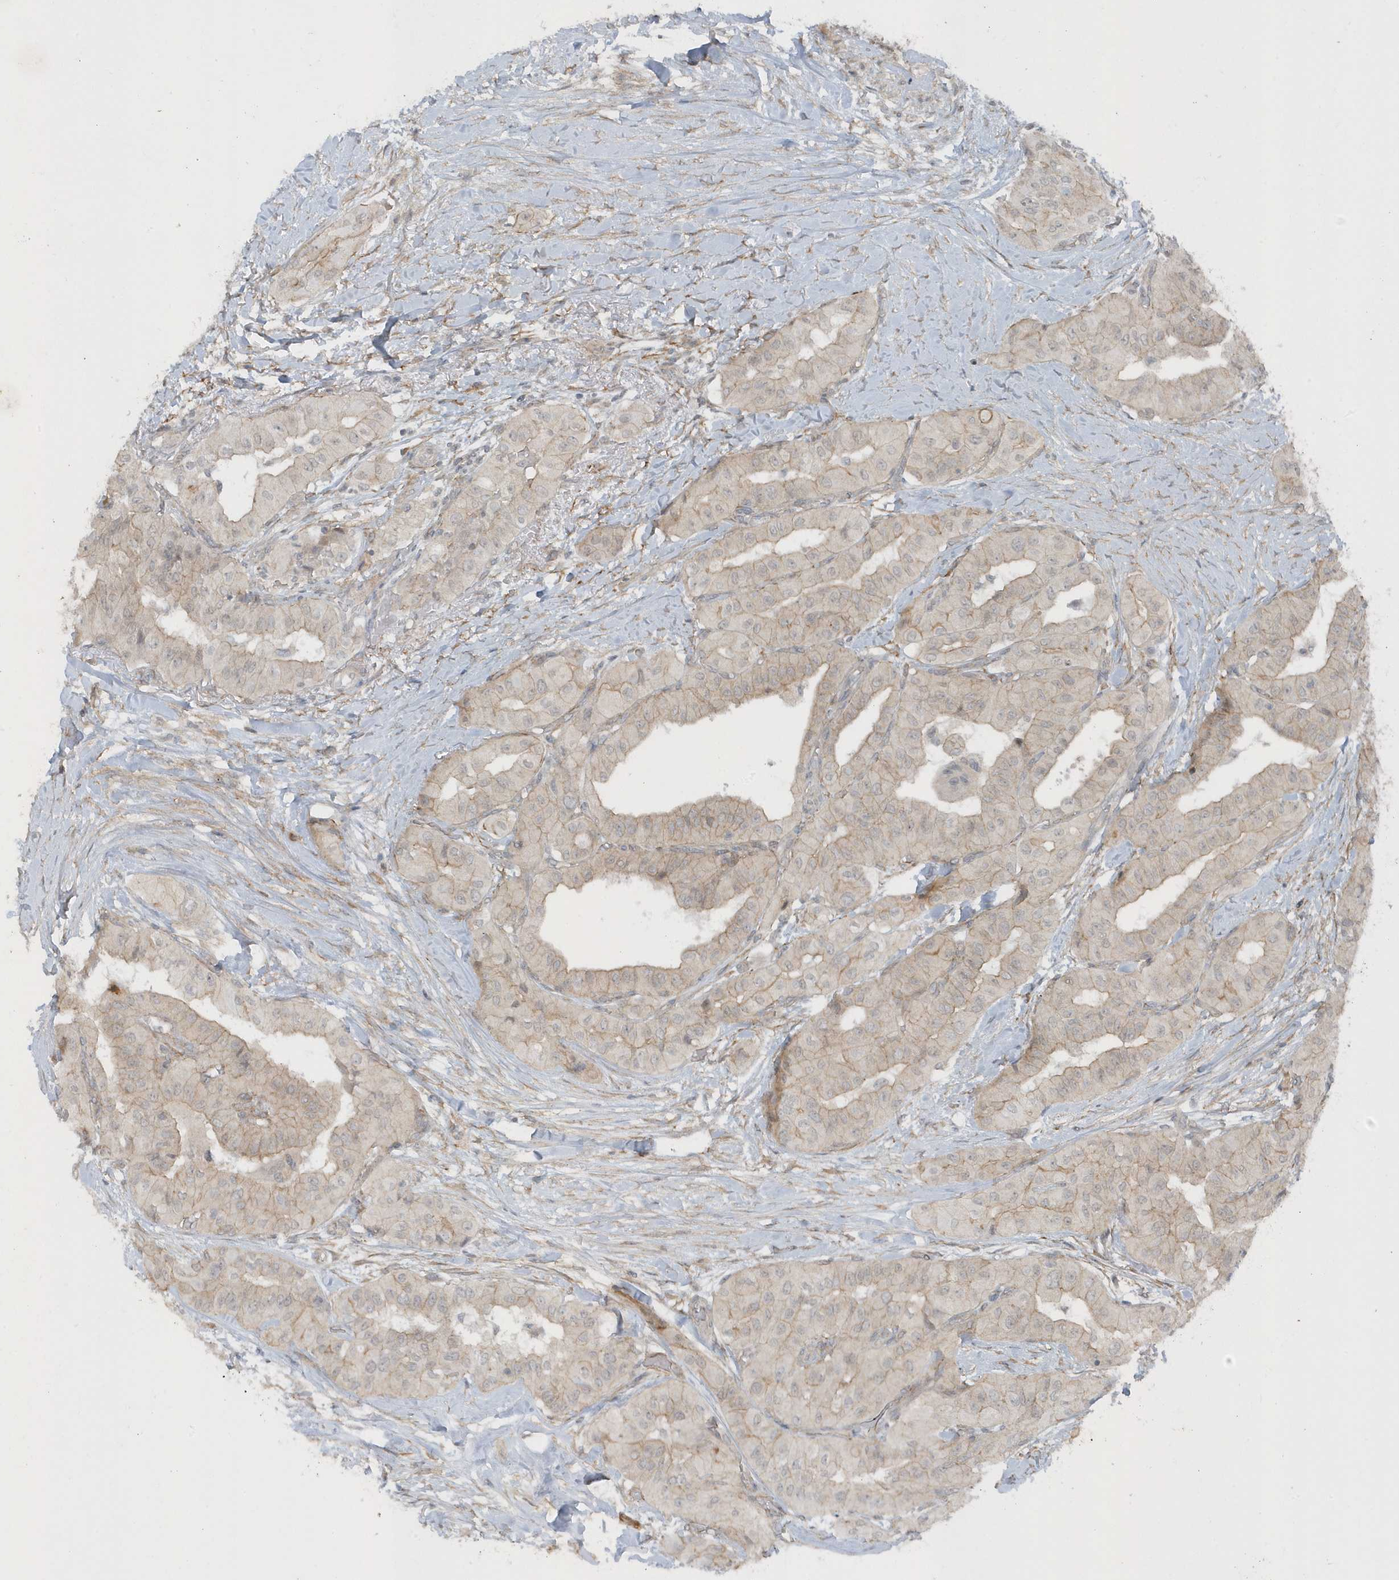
{"staining": {"intensity": "weak", "quantity": "<25%", "location": "cytoplasmic/membranous"}, "tissue": "thyroid cancer", "cell_type": "Tumor cells", "image_type": "cancer", "snomed": [{"axis": "morphology", "description": "Papillary adenocarcinoma, NOS"}, {"axis": "topography", "description": "Thyroid gland"}], "caption": "The micrograph reveals no staining of tumor cells in thyroid papillary adenocarcinoma.", "gene": "PARD3B", "patient": {"sex": "female", "age": 59}}